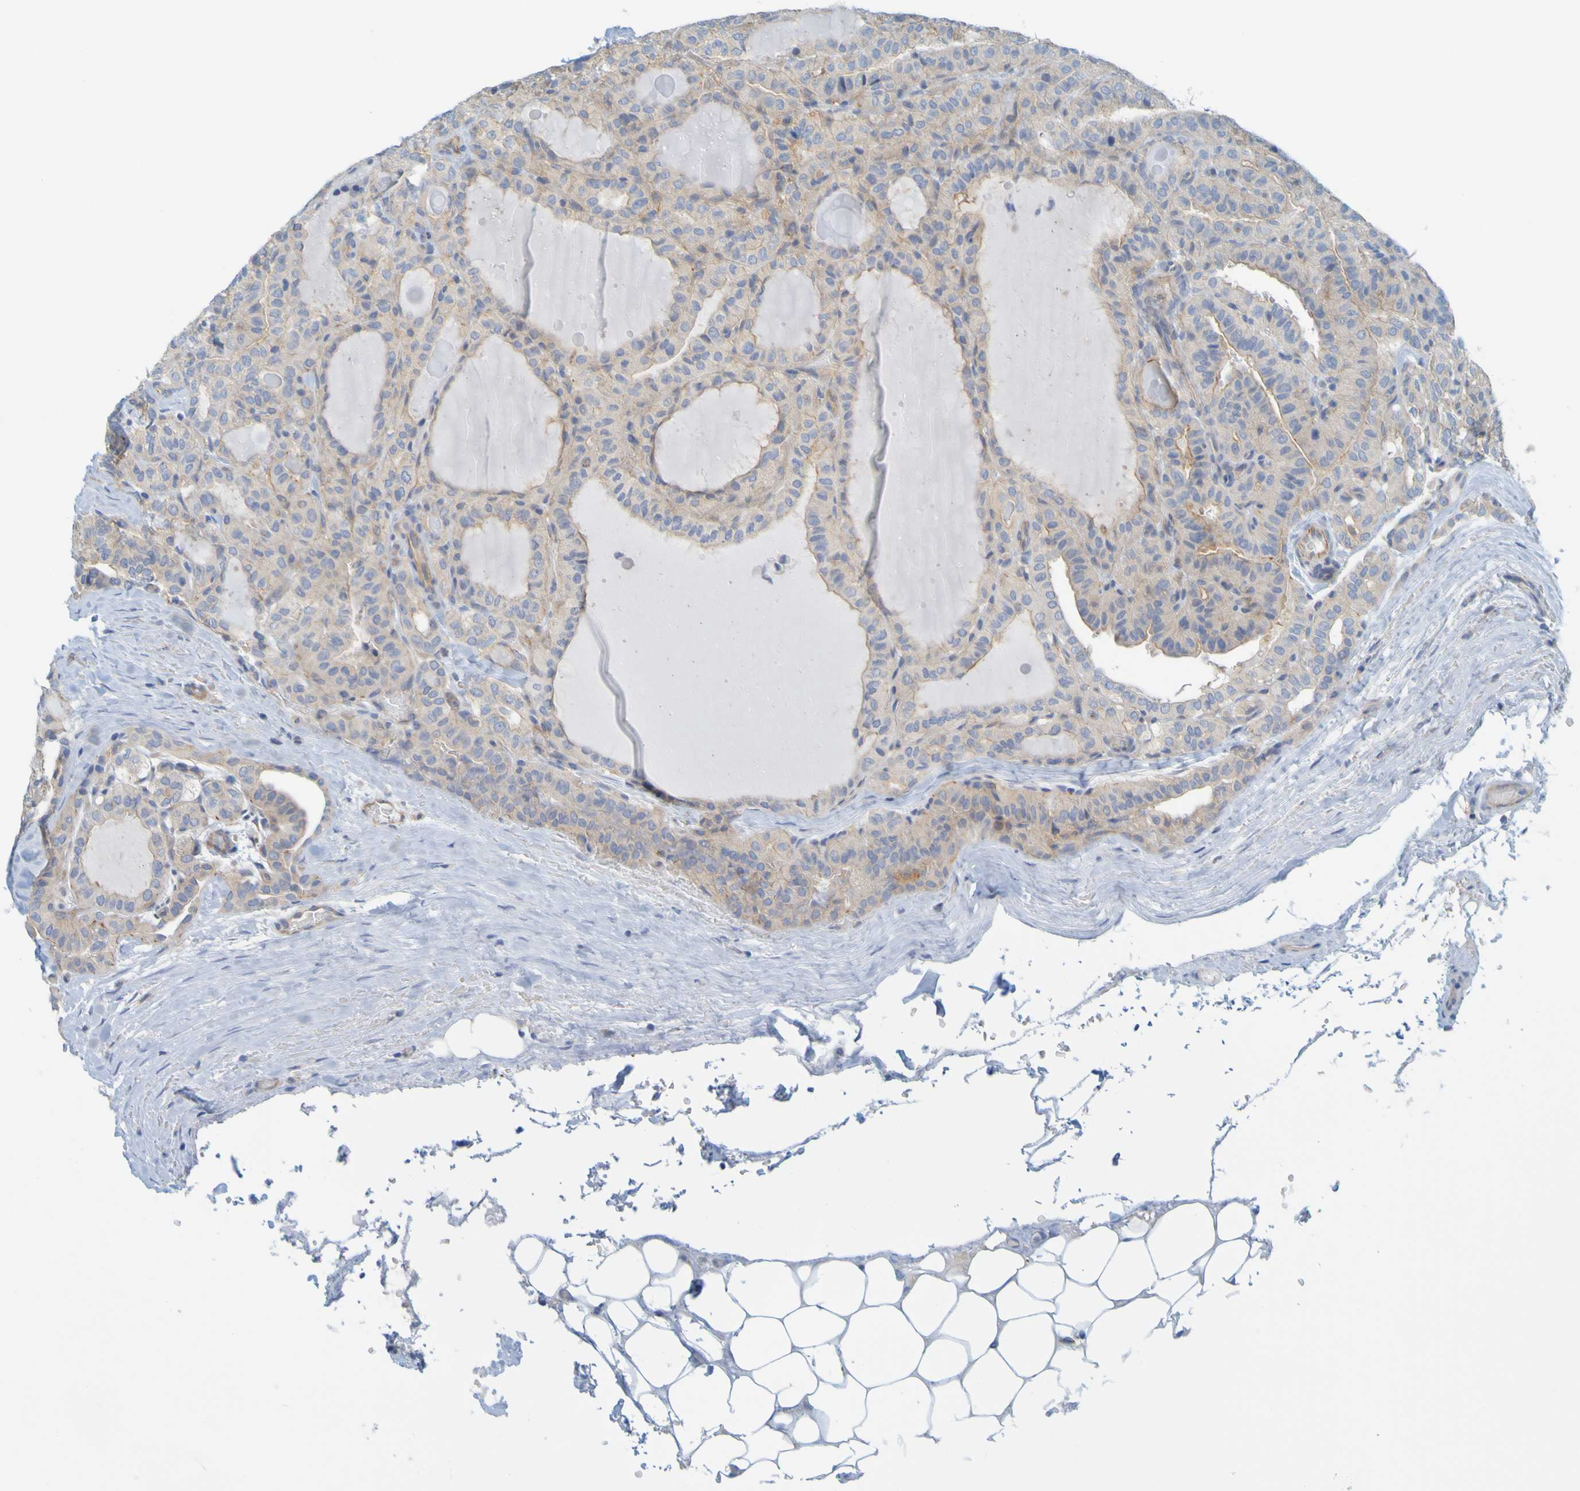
{"staining": {"intensity": "weak", "quantity": ">75%", "location": "cytoplasmic/membranous"}, "tissue": "thyroid cancer", "cell_type": "Tumor cells", "image_type": "cancer", "snomed": [{"axis": "morphology", "description": "Papillary adenocarcinoma, NOS"}, {"axis": "topography", "description": "Thyroid gland"}], "caption": "Protein expression analysis of human papillary adenocarcinoma (thyroid) reveals weak cytoplasmic/membranous staining in approximately >75% of tumor cells. (Brightfield microscopy of DAB IHC at high magnification).", "gene": "APPL1", "patient": {"sex": "male", "age": 77}}